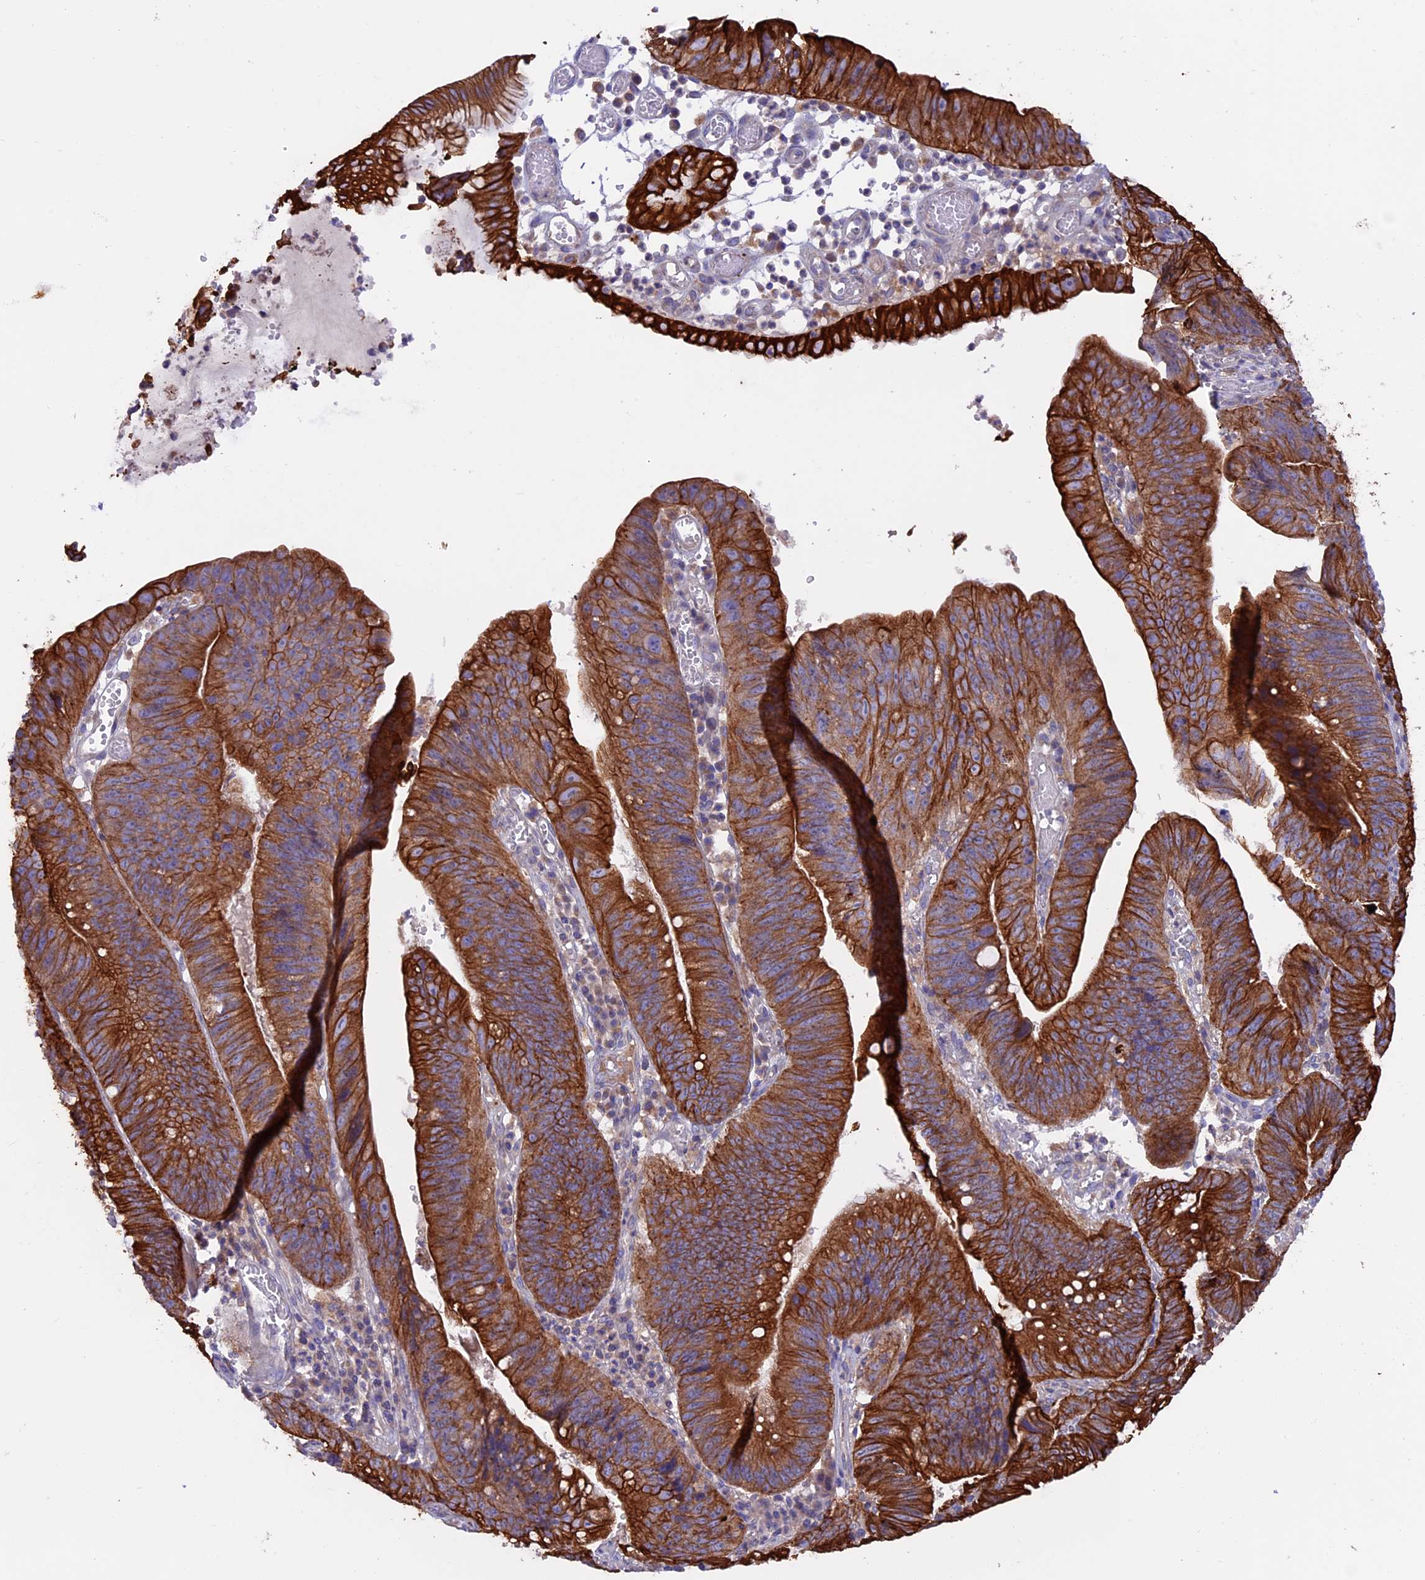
{"staining": {"intensity": "strong", "quantity": ">75%", "location": "cytoplasmic/membranous"}, "tissue": "stomach cancer", "cell_type": "Tumor cells", "image_type": "cancer", "snomed": [{"axis": "morphology", "description": "Adenocarcinoma, NOS"}, {"axis": "topography", "description": "Stomach"}], "caption": "Immunohistochemical staining of stomach cancer (adenocarcinoma) exhibits high levels of strong cytoplasmic/membranous protein expression in approximately >75% of tumor cells.", "gene": "PTPN9", "patient": {"sex": "male", "age": 59}}